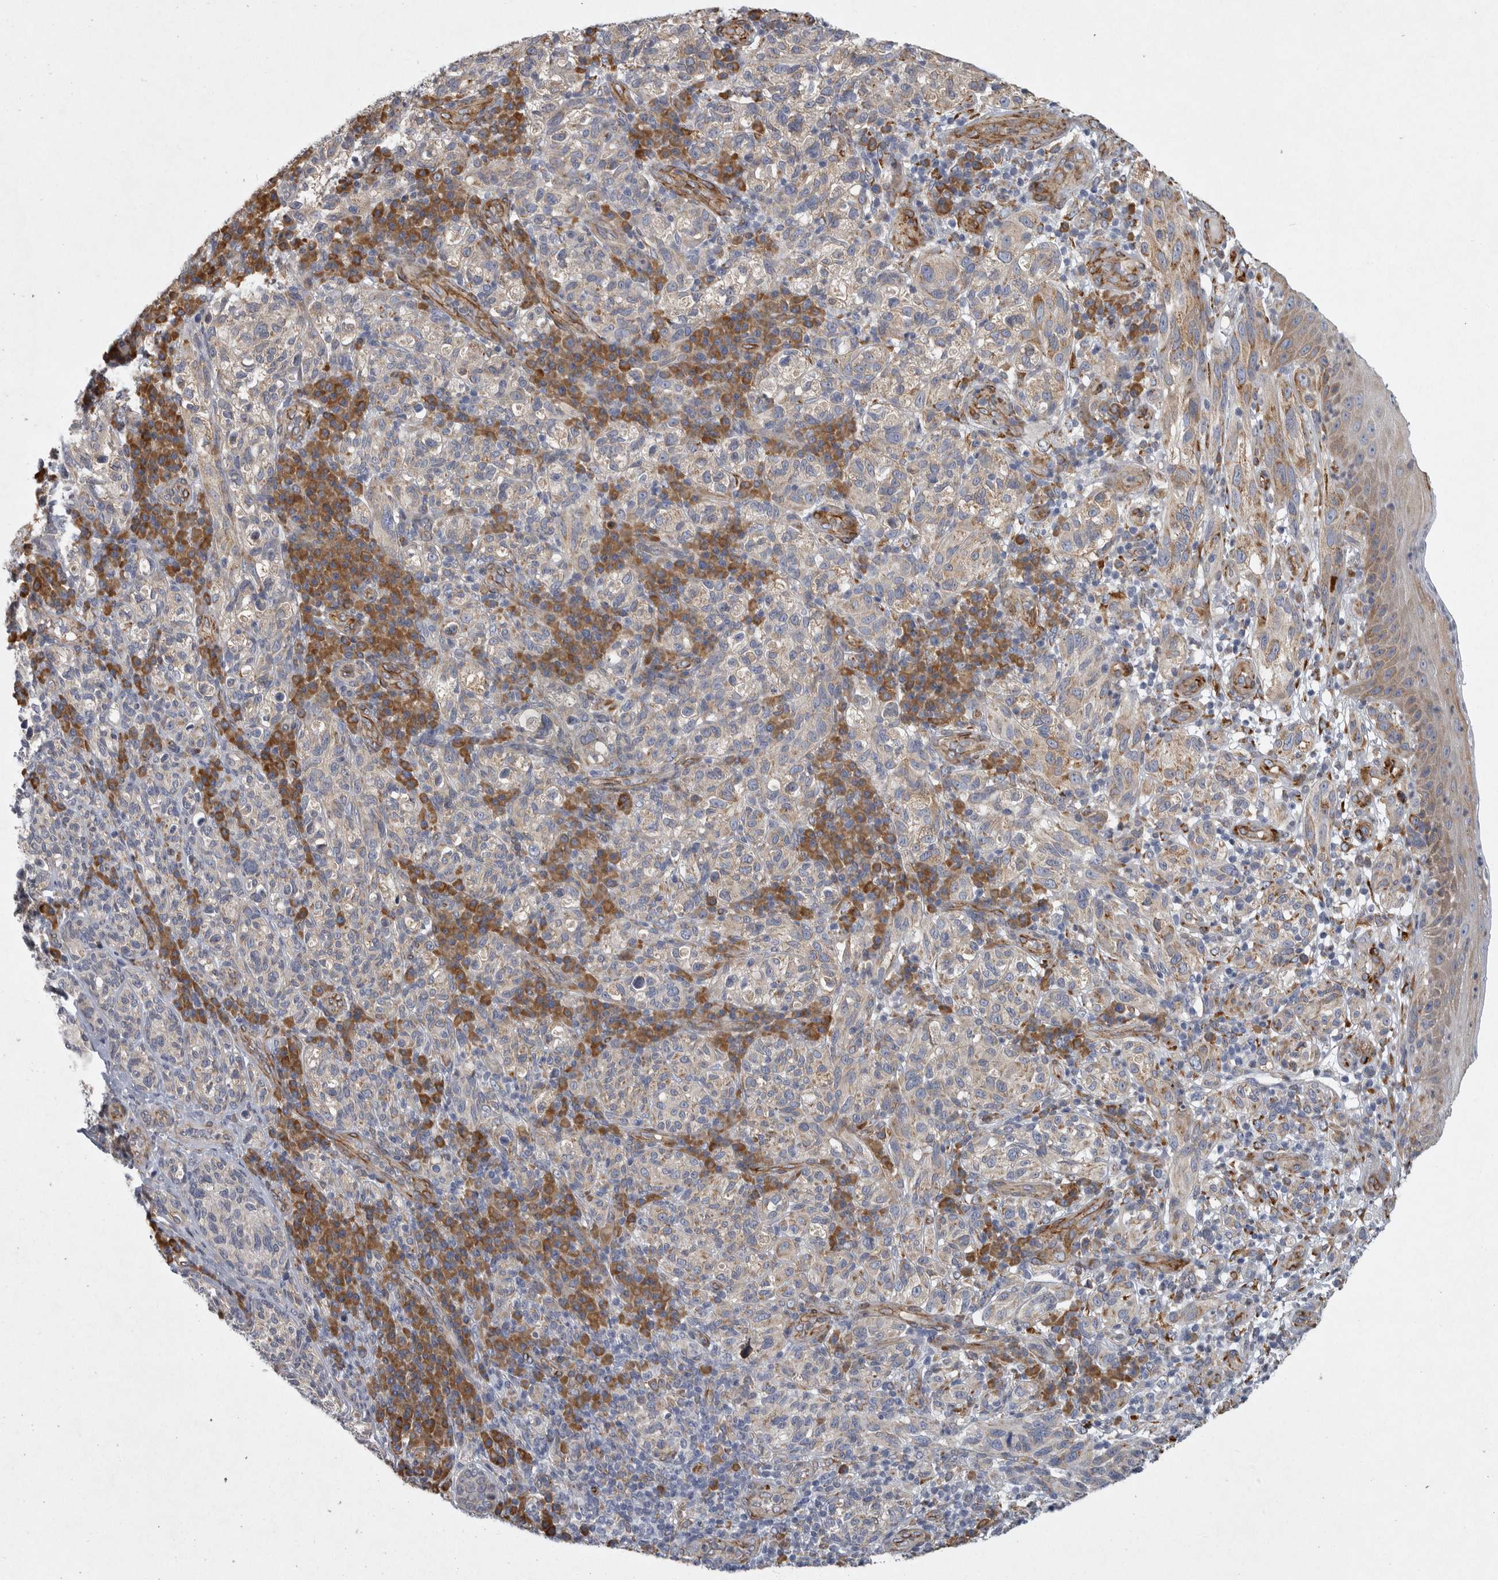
{"staining": {"intensity": "negative", "quantity": "none", "location": "none"}, "tissue": "melanoma", "cell_type": "Tumor cells", "image_type": "cancer", "snomed": [{"axis": "morphology", "description": "Malignant melanoma, NOS"}, {"axis": "topography", "description": "Skin"}], "caption": "Immunohistochemical staining of malignant melanoma demonstrates no significant expression in tumor cells.", "gene": "MINPP1", "patient": {"sex": "female", "age": 73}}